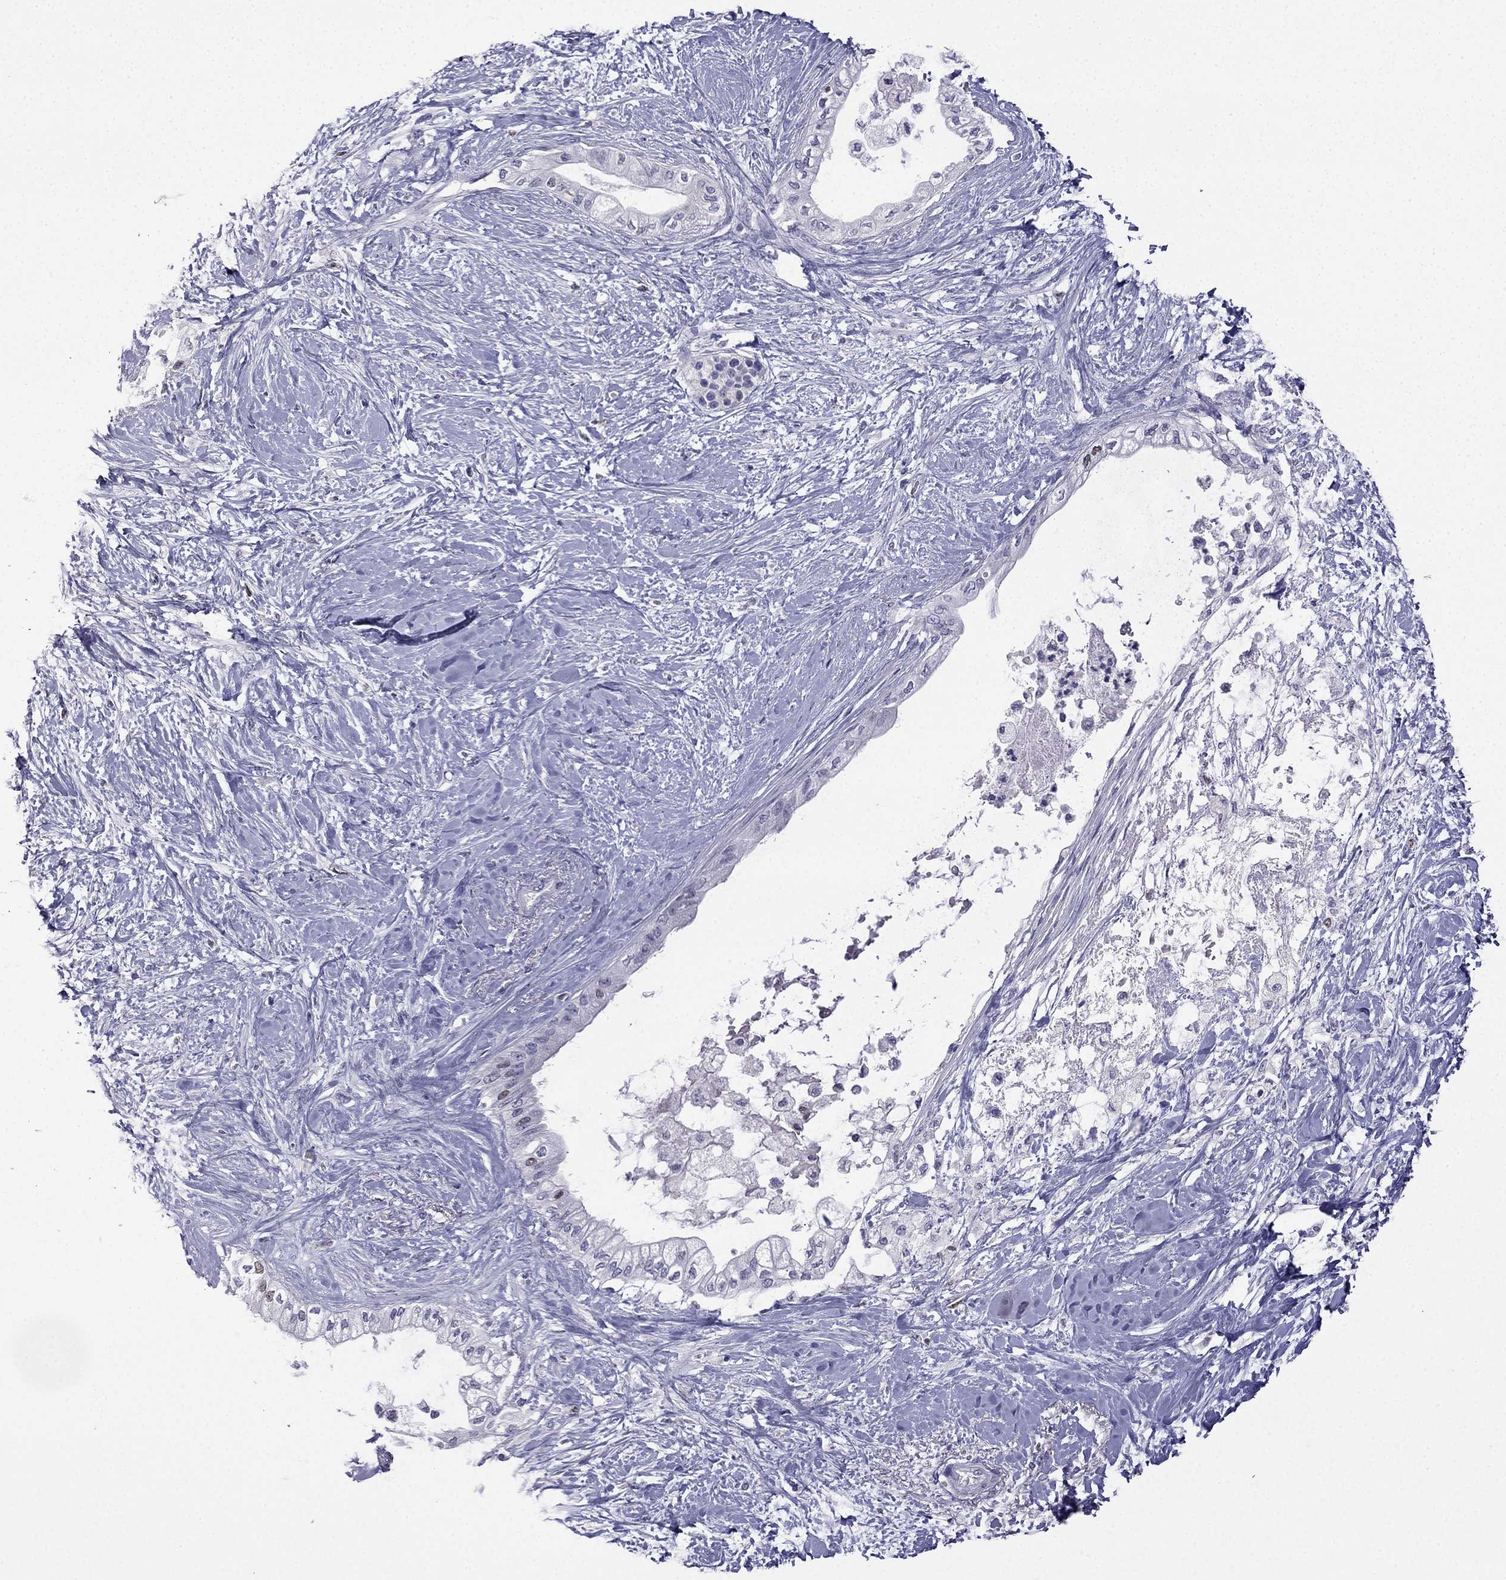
{"staining": {"intensity": "weak", "quantity": "<25%", "location": "nuclear"}, "tissue": "pancreatic cancer", "cell_type": "Tumor cells", "image_type": "cancer", "snomed": [{"axis": "morphology", "description": "Normal tissue, NOS"}, {"axis": "morphology", "description": "Adenocarcinoma, NOS"}, {"axis": "topography", "description": "Pancreas"}, {"axis": "topography", "description": "Duodenum"}], "caption": "IHC of human adenocarcinoma (pancreatic) reveals no expression in tumor cells.", "gene": "UHRF1", "patient": {"sex": "female", "age": 60}}